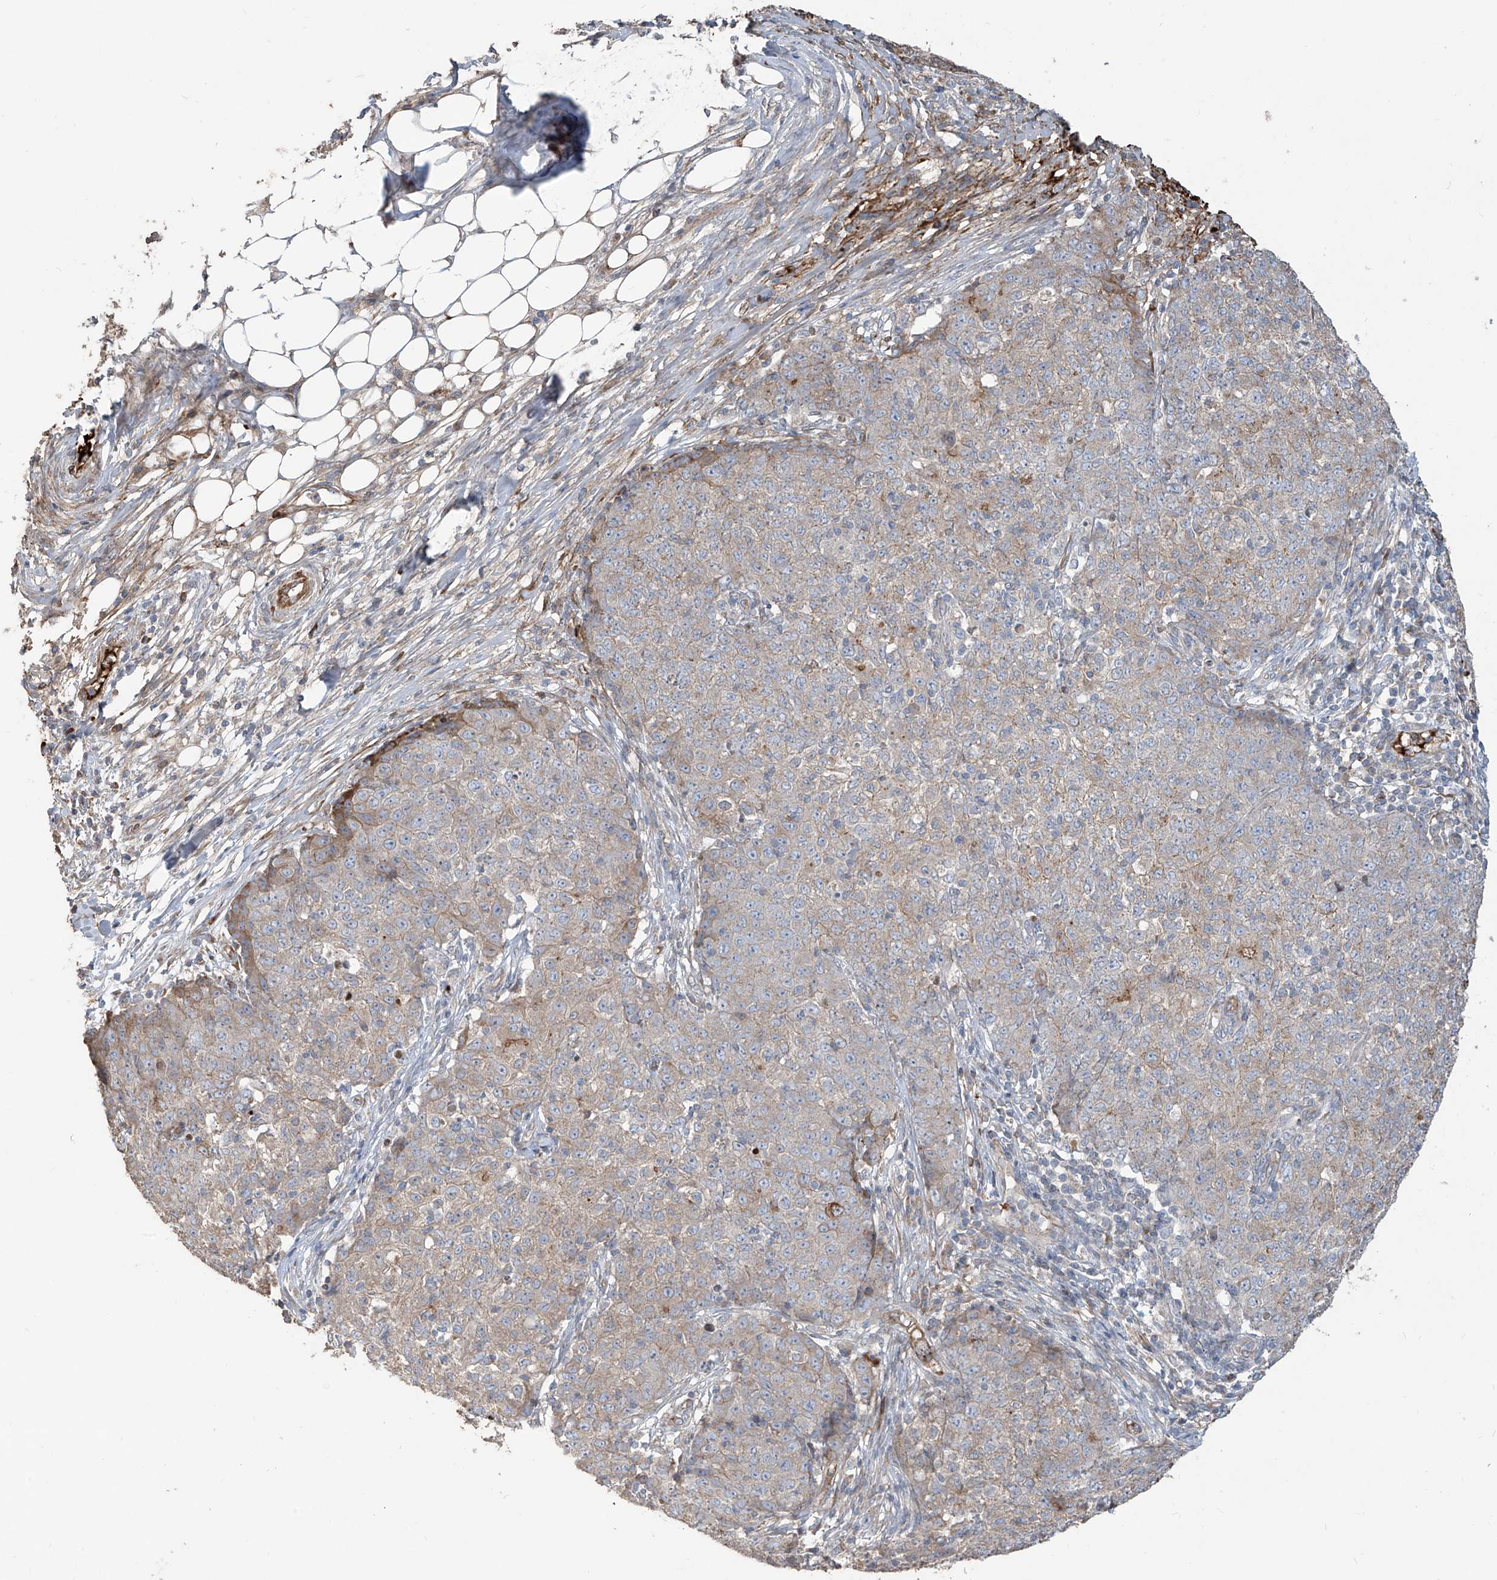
{"staining": {"intensity": "weak", "quantity": "<25%", "location": "cytoplasmic/membranous"}, "tissue": "ovarian cancer", "cell_type": "Tumor cells", "image_type": "cancer", "snomed": [{"axis": "morphology", "description": "Carcinoma, endometroid"}, {"axis": "topography", "description": "Ovary"}], "caption": "Ovarian cancer was stained to show a protein in brown. There is no significant expression in tumor cells.", "gene": "ABTB1", "patient": {"sex": "female", "age": 42}}